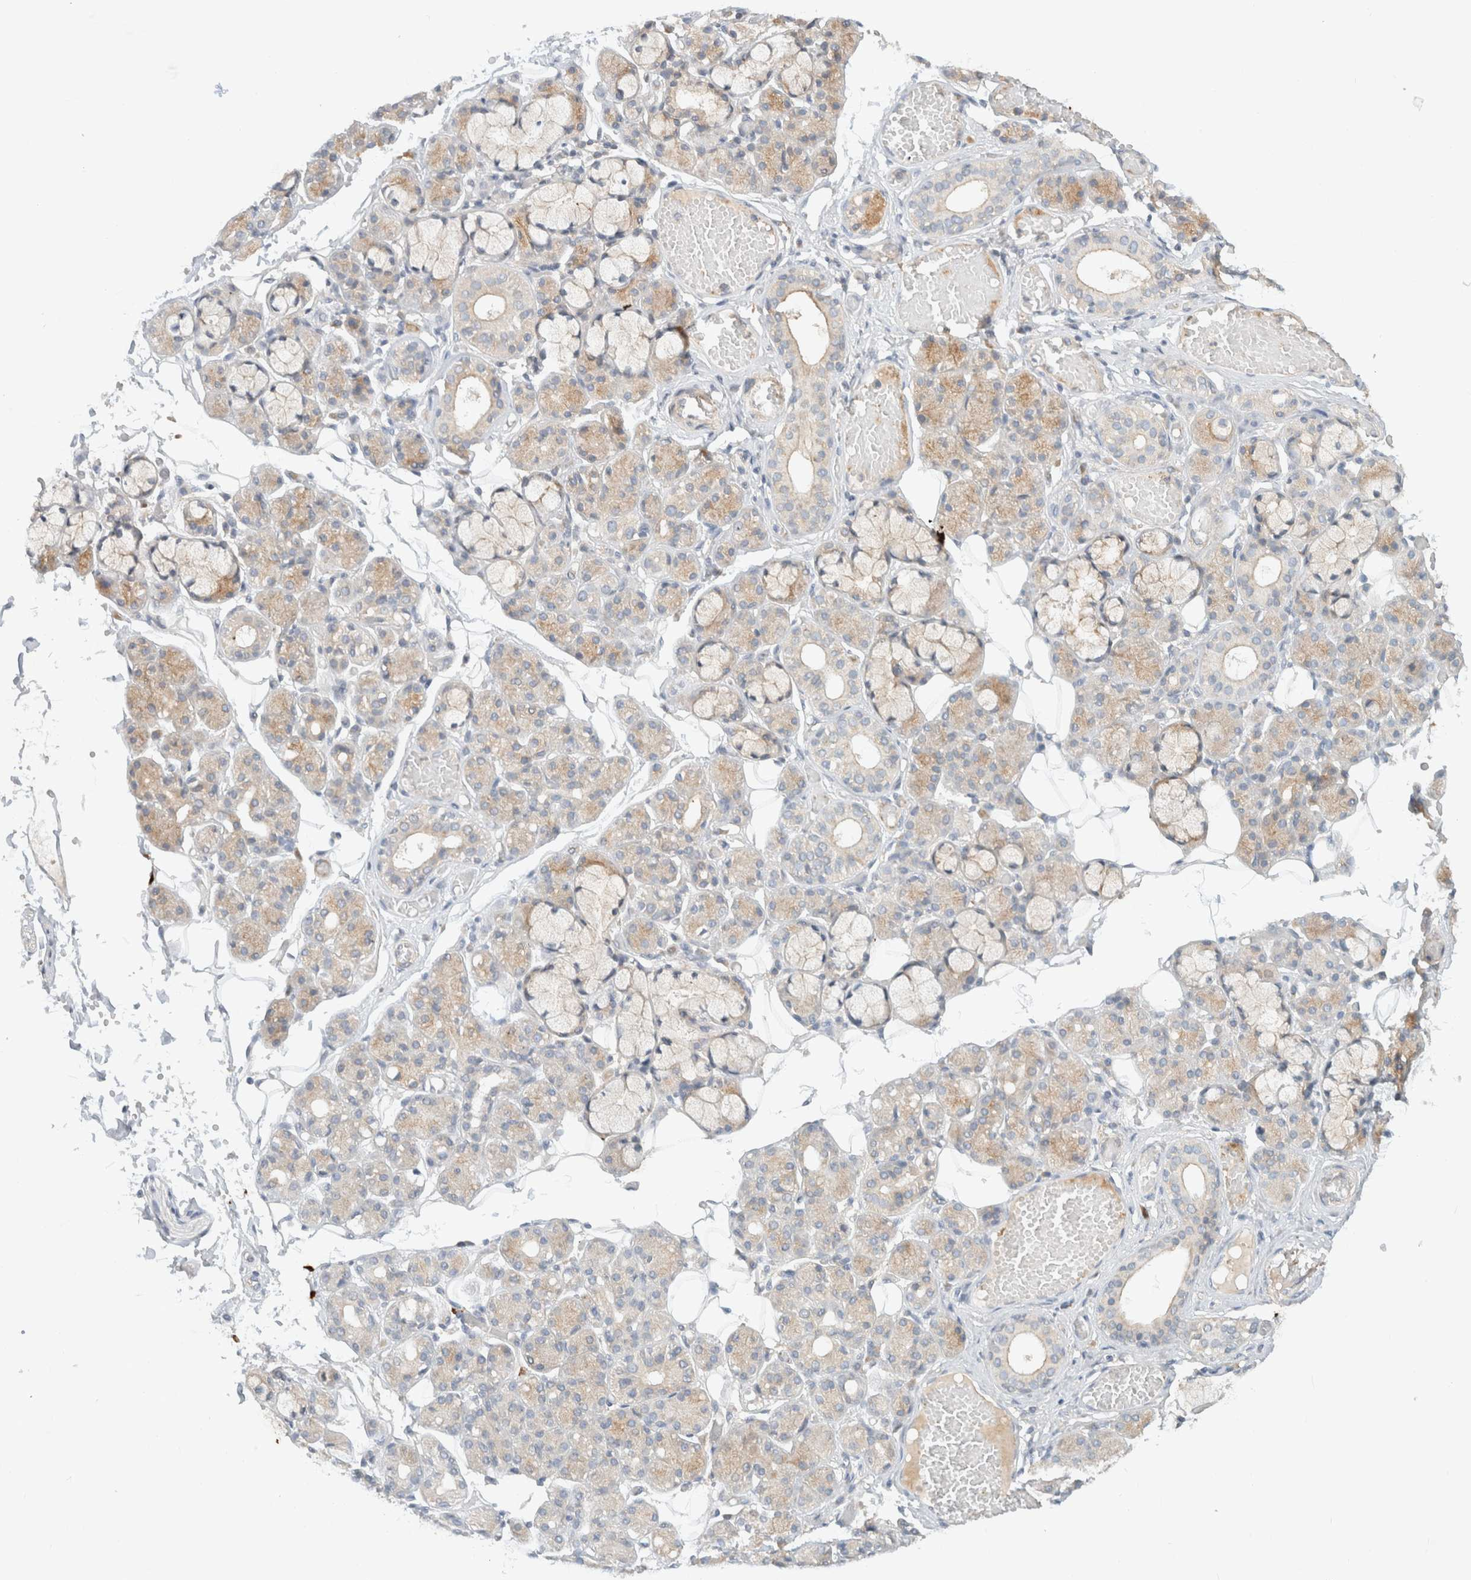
{"staining": {"intensity": "moderate", "quantity": "25%-75%", "location": "cytoplasmic/membranous"}, "tissue": "salivary gland", "cell_type": "Glandular cells", "image_type": "normal", "snomed": [{"axis": "morphology", "description": "Normal tissue, NOS"}, {"axis": "topography", "description": "Salivary gland"}], "caption": "Moderate cytoplasmic/membranous expression is seen in about 25%-75% of glandular cells in unremarkable salivary gland. (Brightfield microscopy of DAB IHC at high magnification).", "gene": "MARK3", "patient": {"sex": "male", "age": 63}}